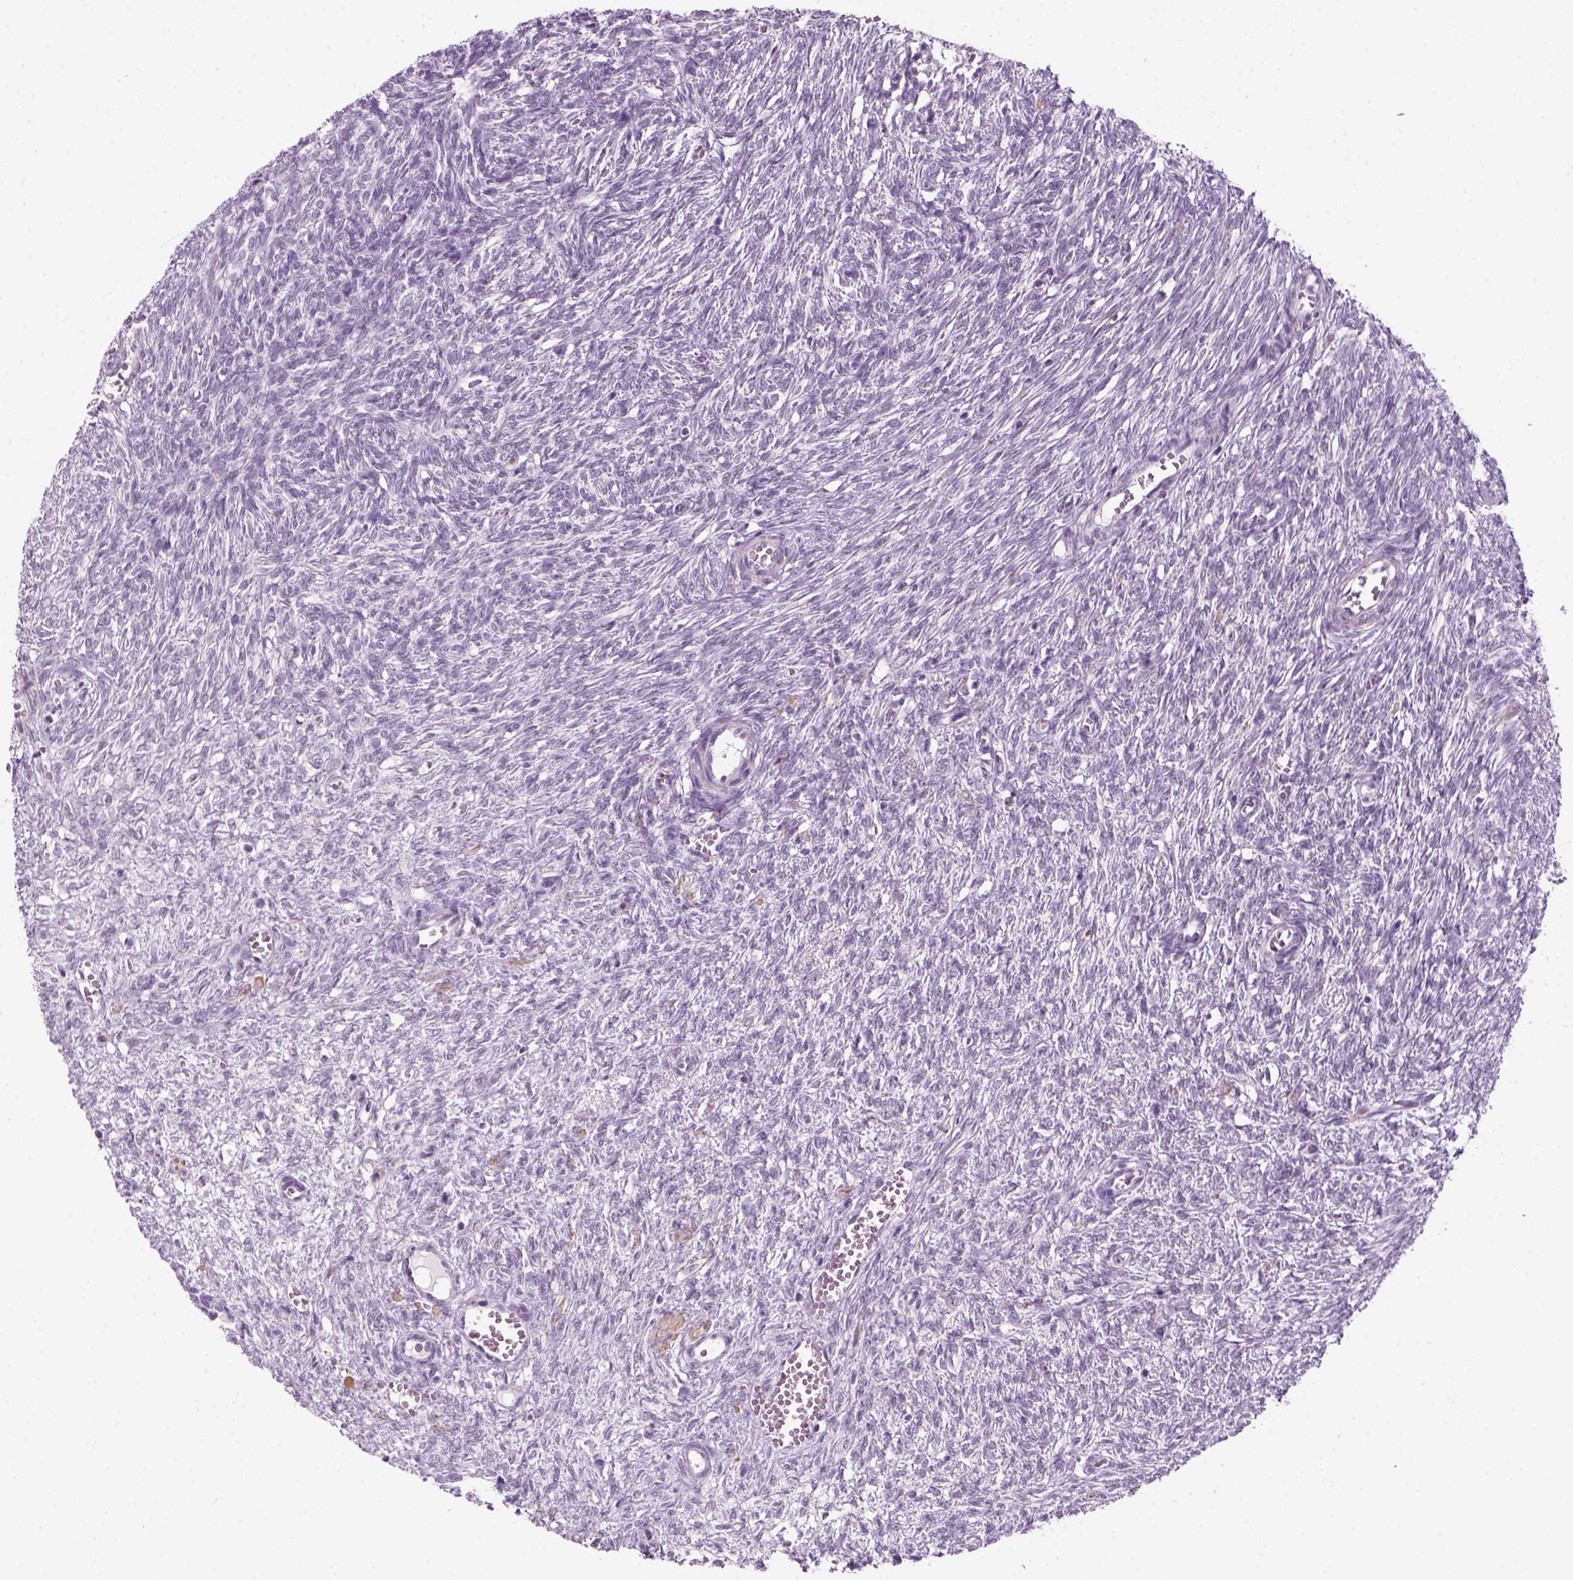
{"staining": {"intensity": "negative", "quantity": "none", "location": "none"}, "tissue": "ovary", "cell_type": "Ovarian stroma cells", "image_type": "normal", "snomed": [{"axis": "morphology", "description": "Normal tissue, NOS"}, {"axis": "topography", "description": "Ovary"}], "caption": "A photomicrograph of ovary stained for a protein shows no brown staining in ovarian stroma cells.", "gene": "ZNF865", "patient": {"sex": "female", "age": 46}}